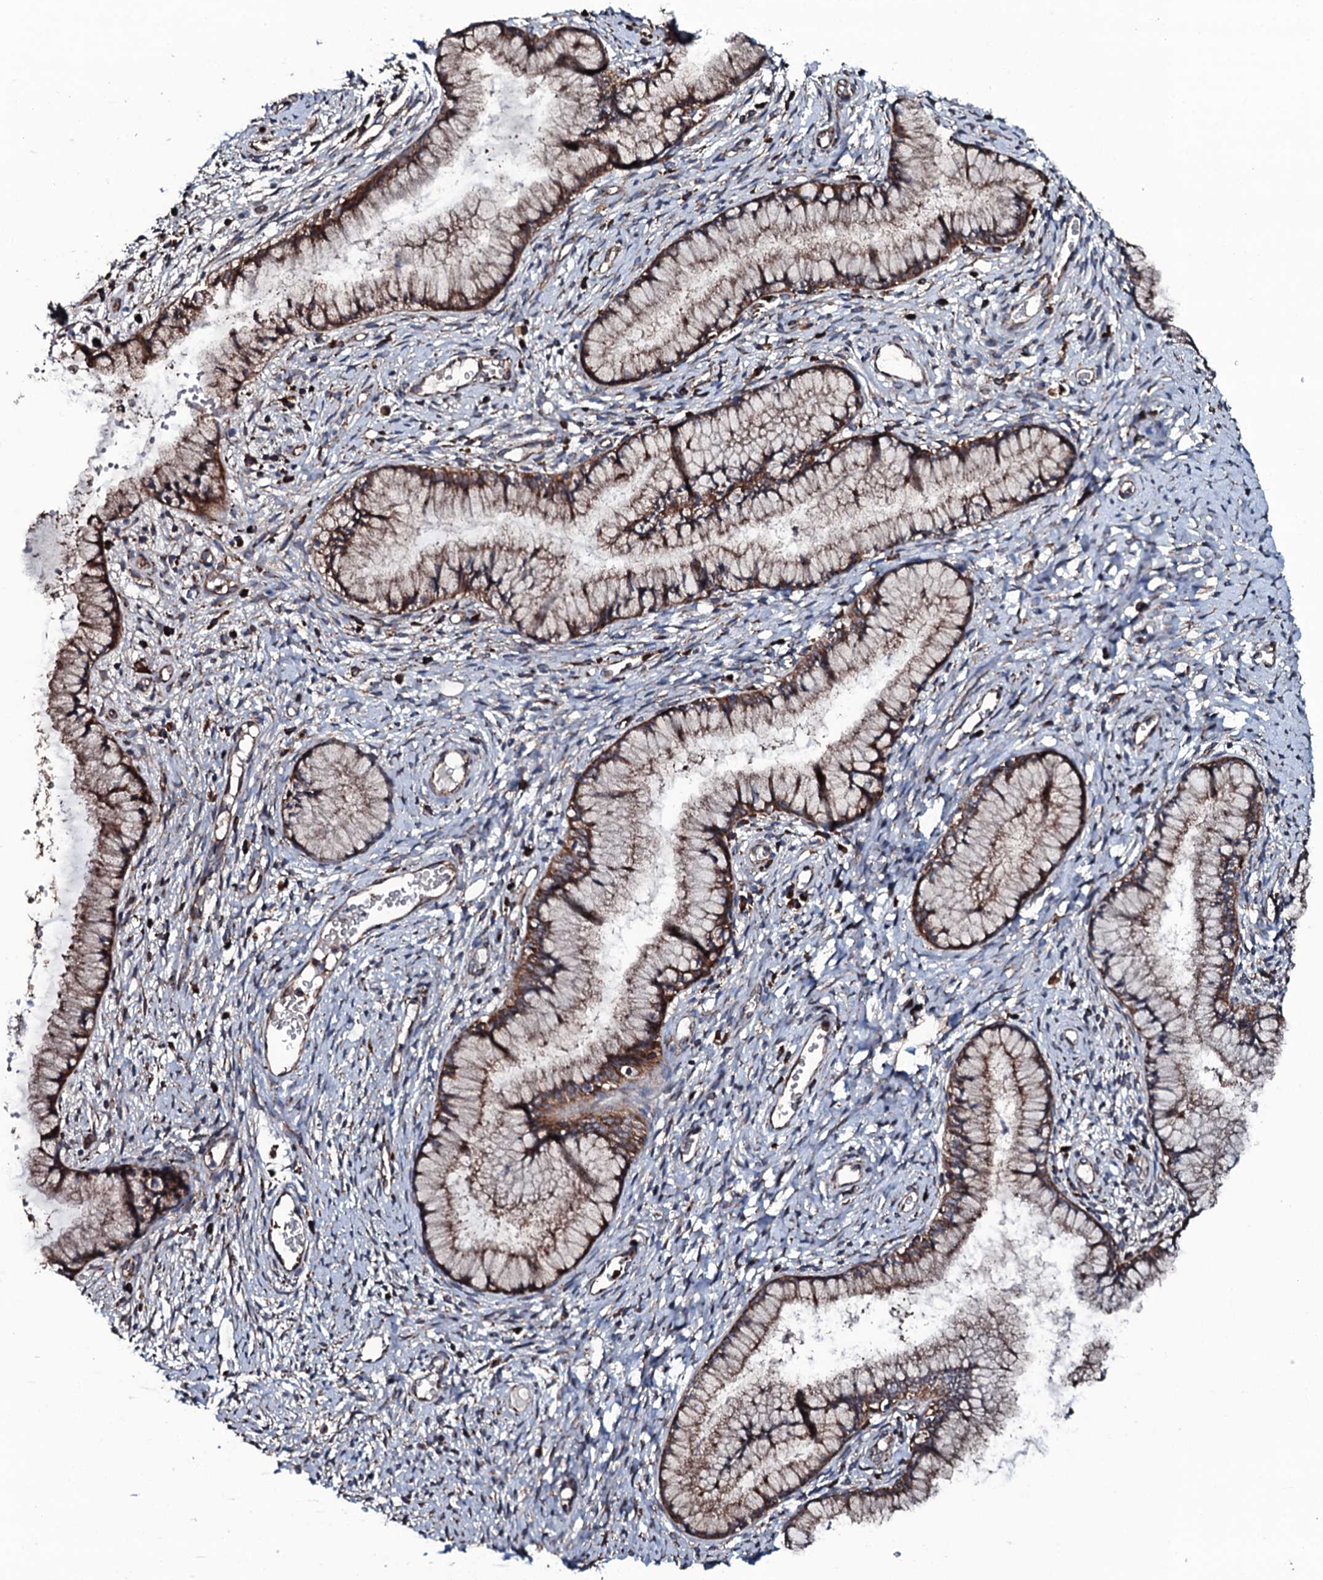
{"staining": {"intensity": "moderate", "quantity": ">75%", "location": "cytoplasmic/membranous"}, "tissue": "cervix", "cell_type": "Glandular cells", "image_type": "normal", "snomed": [{"axis": "morphology", "description": "Normal tissue, NOS"}, {"axis": "topography", "description": "Cervix"}], "caption": "Normal cervix was stained to show a protein in brown. There is medium levels of moderate cytoplasmic/membranous positivity in about >75% of glandular cells. (DAB (3,3'-diaminobenzidine) = brown stain, brightfield microscopy at high magnification).", "gene": "RAB12", "patient": {"sex": "female", "age": 42}}